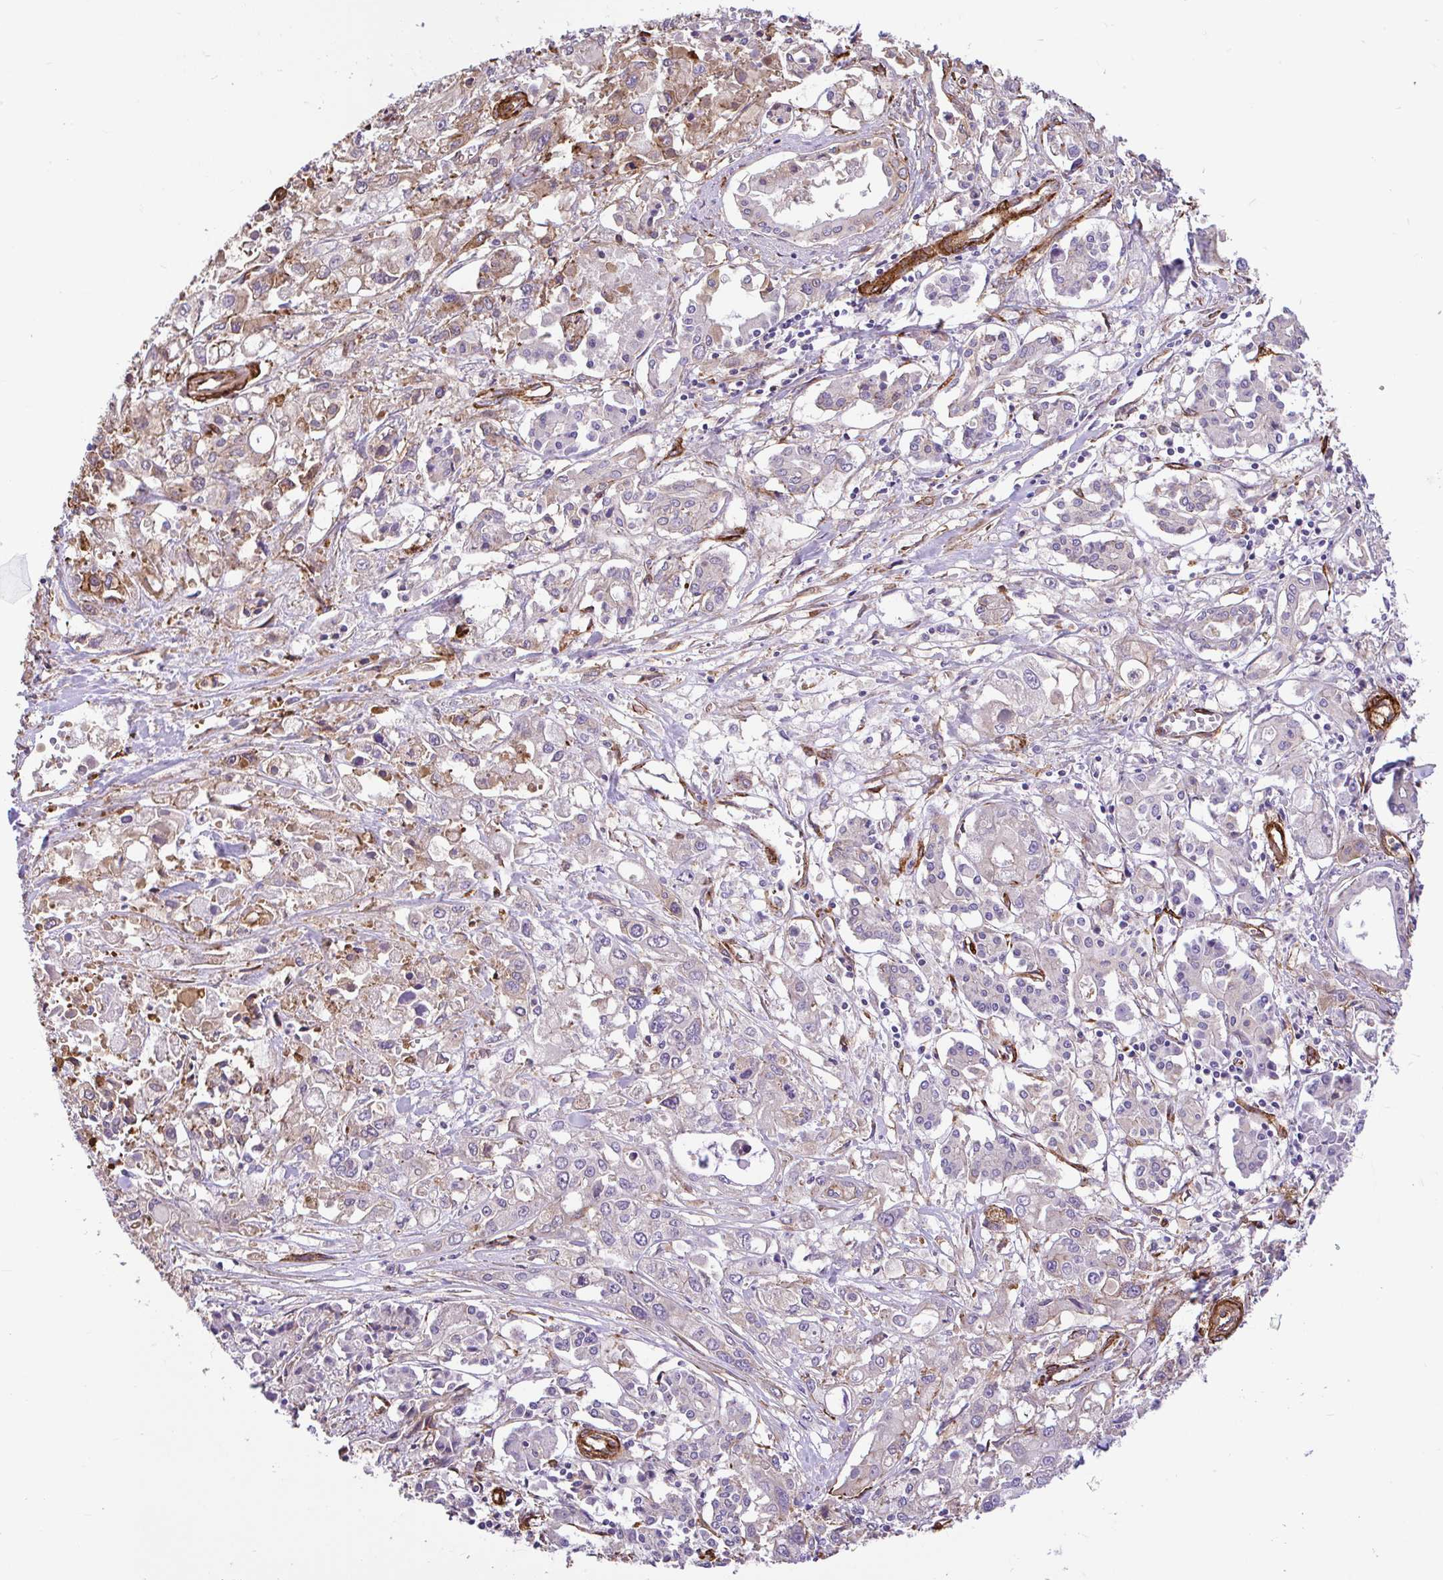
{"staining": {"intensity": "moderate", "quantity": "<25%", "location": "cytoplasmic/membranous"}, "tissue": "pancreatic cancer", "cell_type": "Tumor cells", "image_type": "cancer", "snomed": [{"axis": "morphology", "description": "Adenocarcinoma, NOS"}, {"axis": "topography", "description": "Pancreas"}], "caption": "Protein staining displays moderate cytoplasmic/membranous expression in about <25% of tumor cells in pancreatic cancer.", "gene": "PTPRK", "patient": {"sex": "male", "age": 71}}